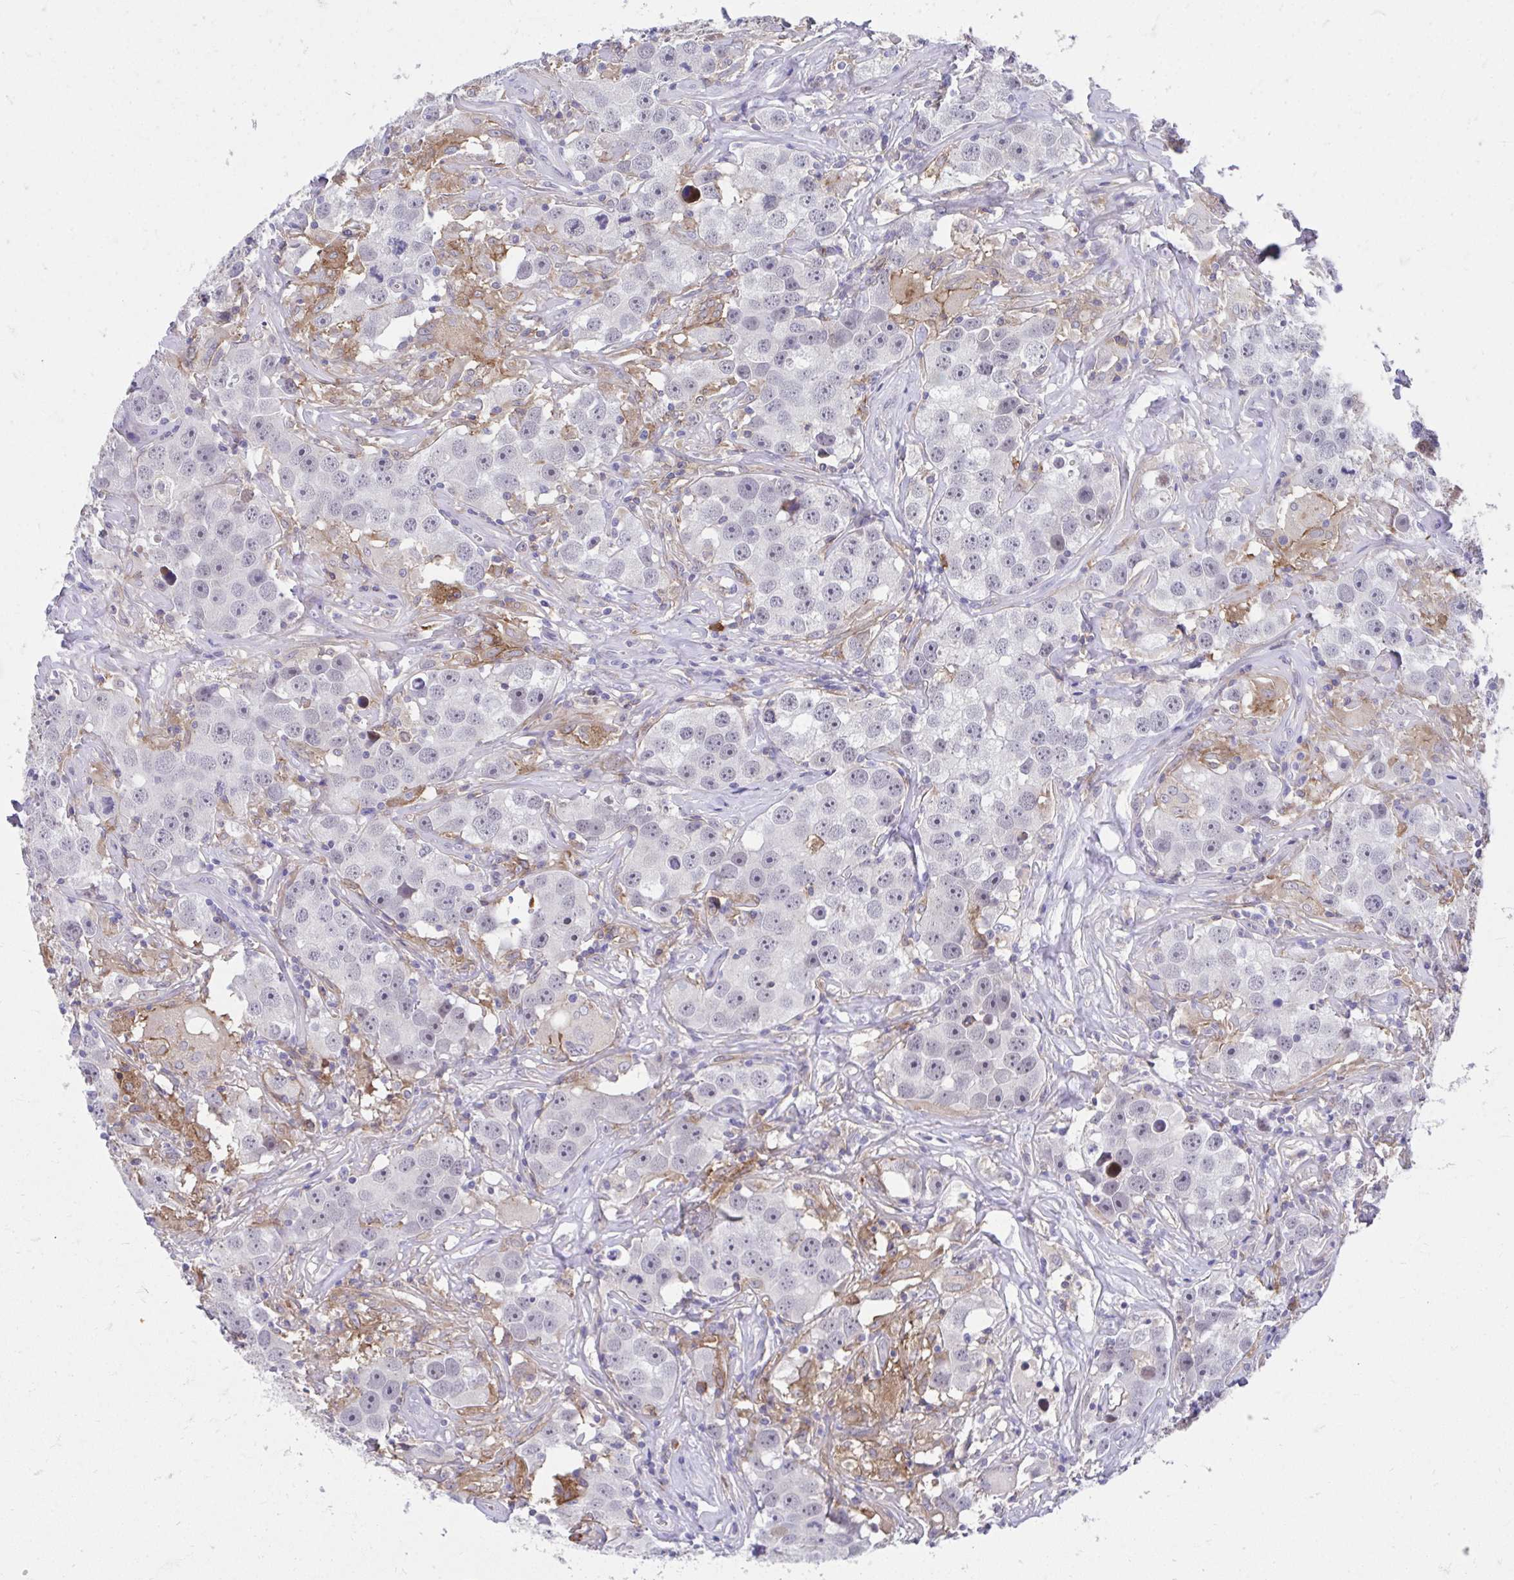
{"staining": {"intensity": "negative", "quantity": "none", "location": "none"}, "tissue": "testis cancer", "cell_type": "Tumor cells", "image_type": "cancer", "snomed": [{"axis": "morphology", "description": "Seminoma, NOS"}, {"axis": "topography", "description": "Testis"}], "caption": "Protein analysis of testis seminoma shows no significant positivity in tumor cells.", "gene": "SLAMF7", "patient": {"sex": "male", "age": 49}}